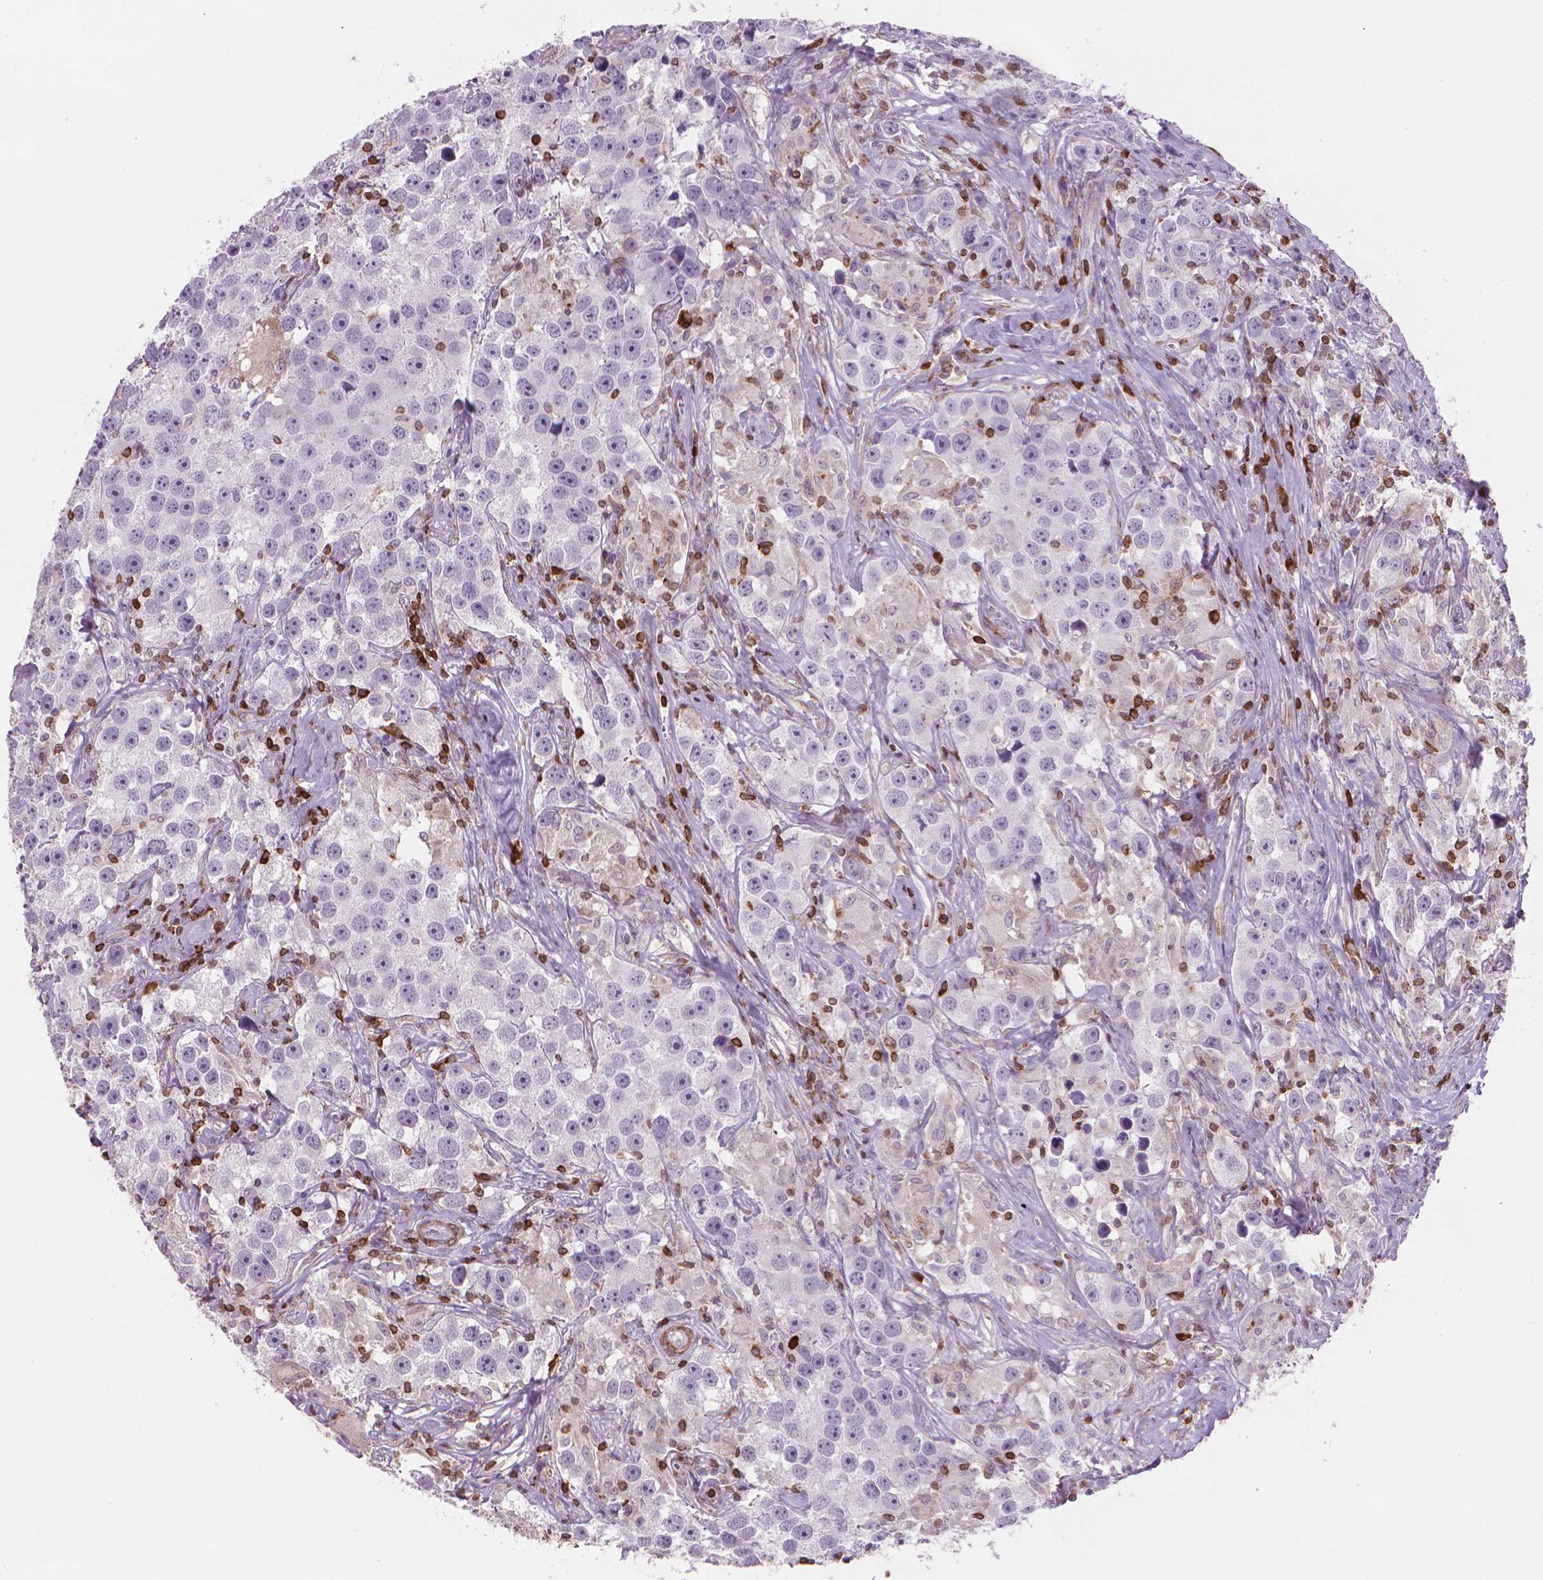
{"staining": {"intensity": "negative", "quantity": "none", "location": "none"}, "tissue": "testis cancer", "cell_type": "Tumor cells", "image_type": "cancer", "snomed": [{"axis": "morphology", "description": "Seminoma, NOS"}, {"axis": "topography", "description": "Testis"}], "caption": "Tumor cells are negative for protein expression in human seminoma (testis).", "gene": "BCL2", "patient": {"sex": "male", "age": 49}}